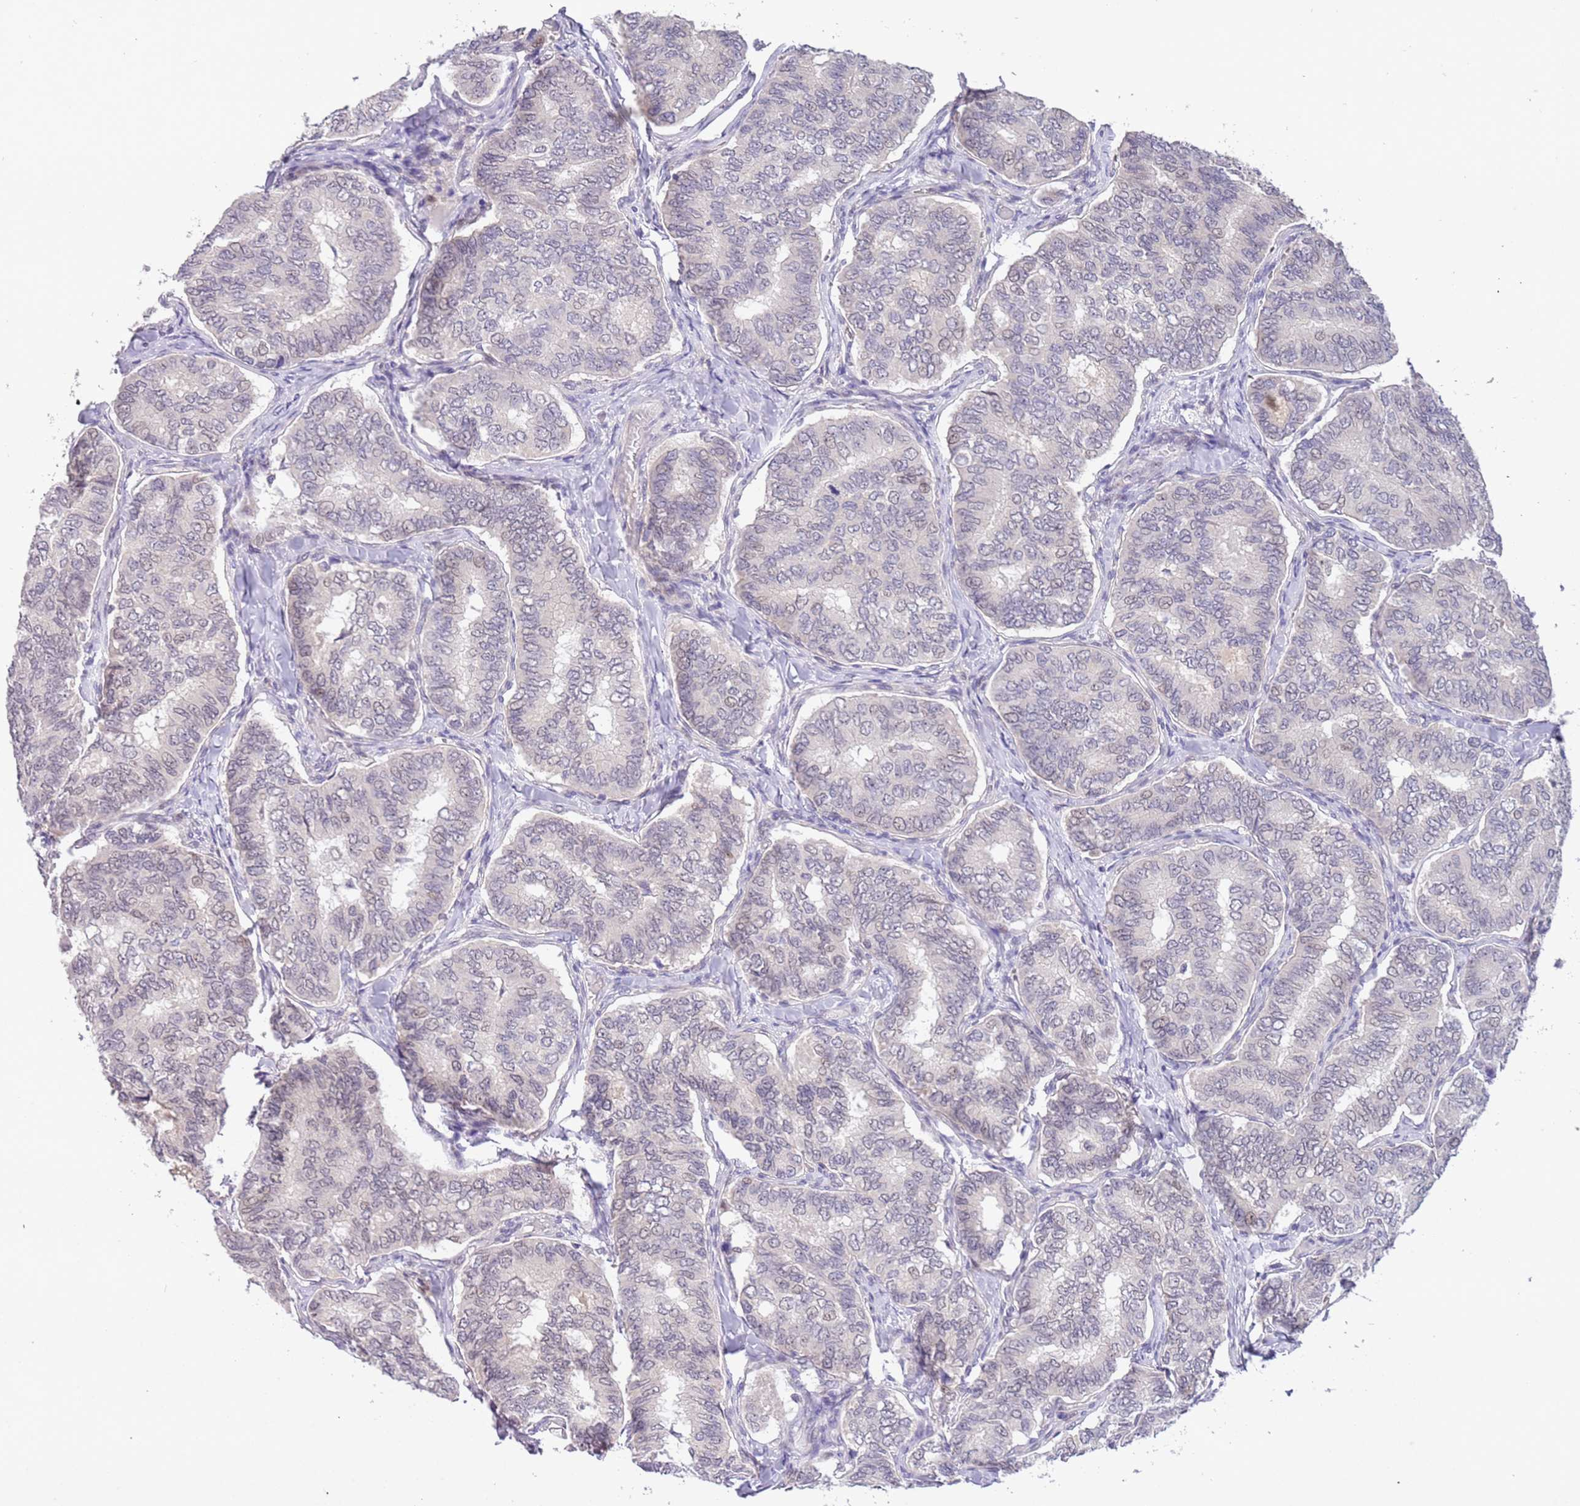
{"staining": {"intensity": "negative", "quantity": "none", "location": "none"}, "tissue": "thyroid cancer", "cell_type": "Tumor cells", "image_type": "cancer", "snomed": [{"axis": "morphology", "description": "Papillary adenocarcinoma, NOS"}, {"axis": "topography", "description": "Thyroid gland"}], "caption": "High magnification brightfield microscopy of papillary adenocarcinoma (thyroid) stained with DAB (brown) and counterstained with hematoxylin (blue): tumor cells show no significant positivity.", "gene": "MAGEF1", "patient": {"sex": "female", "age": 35}}